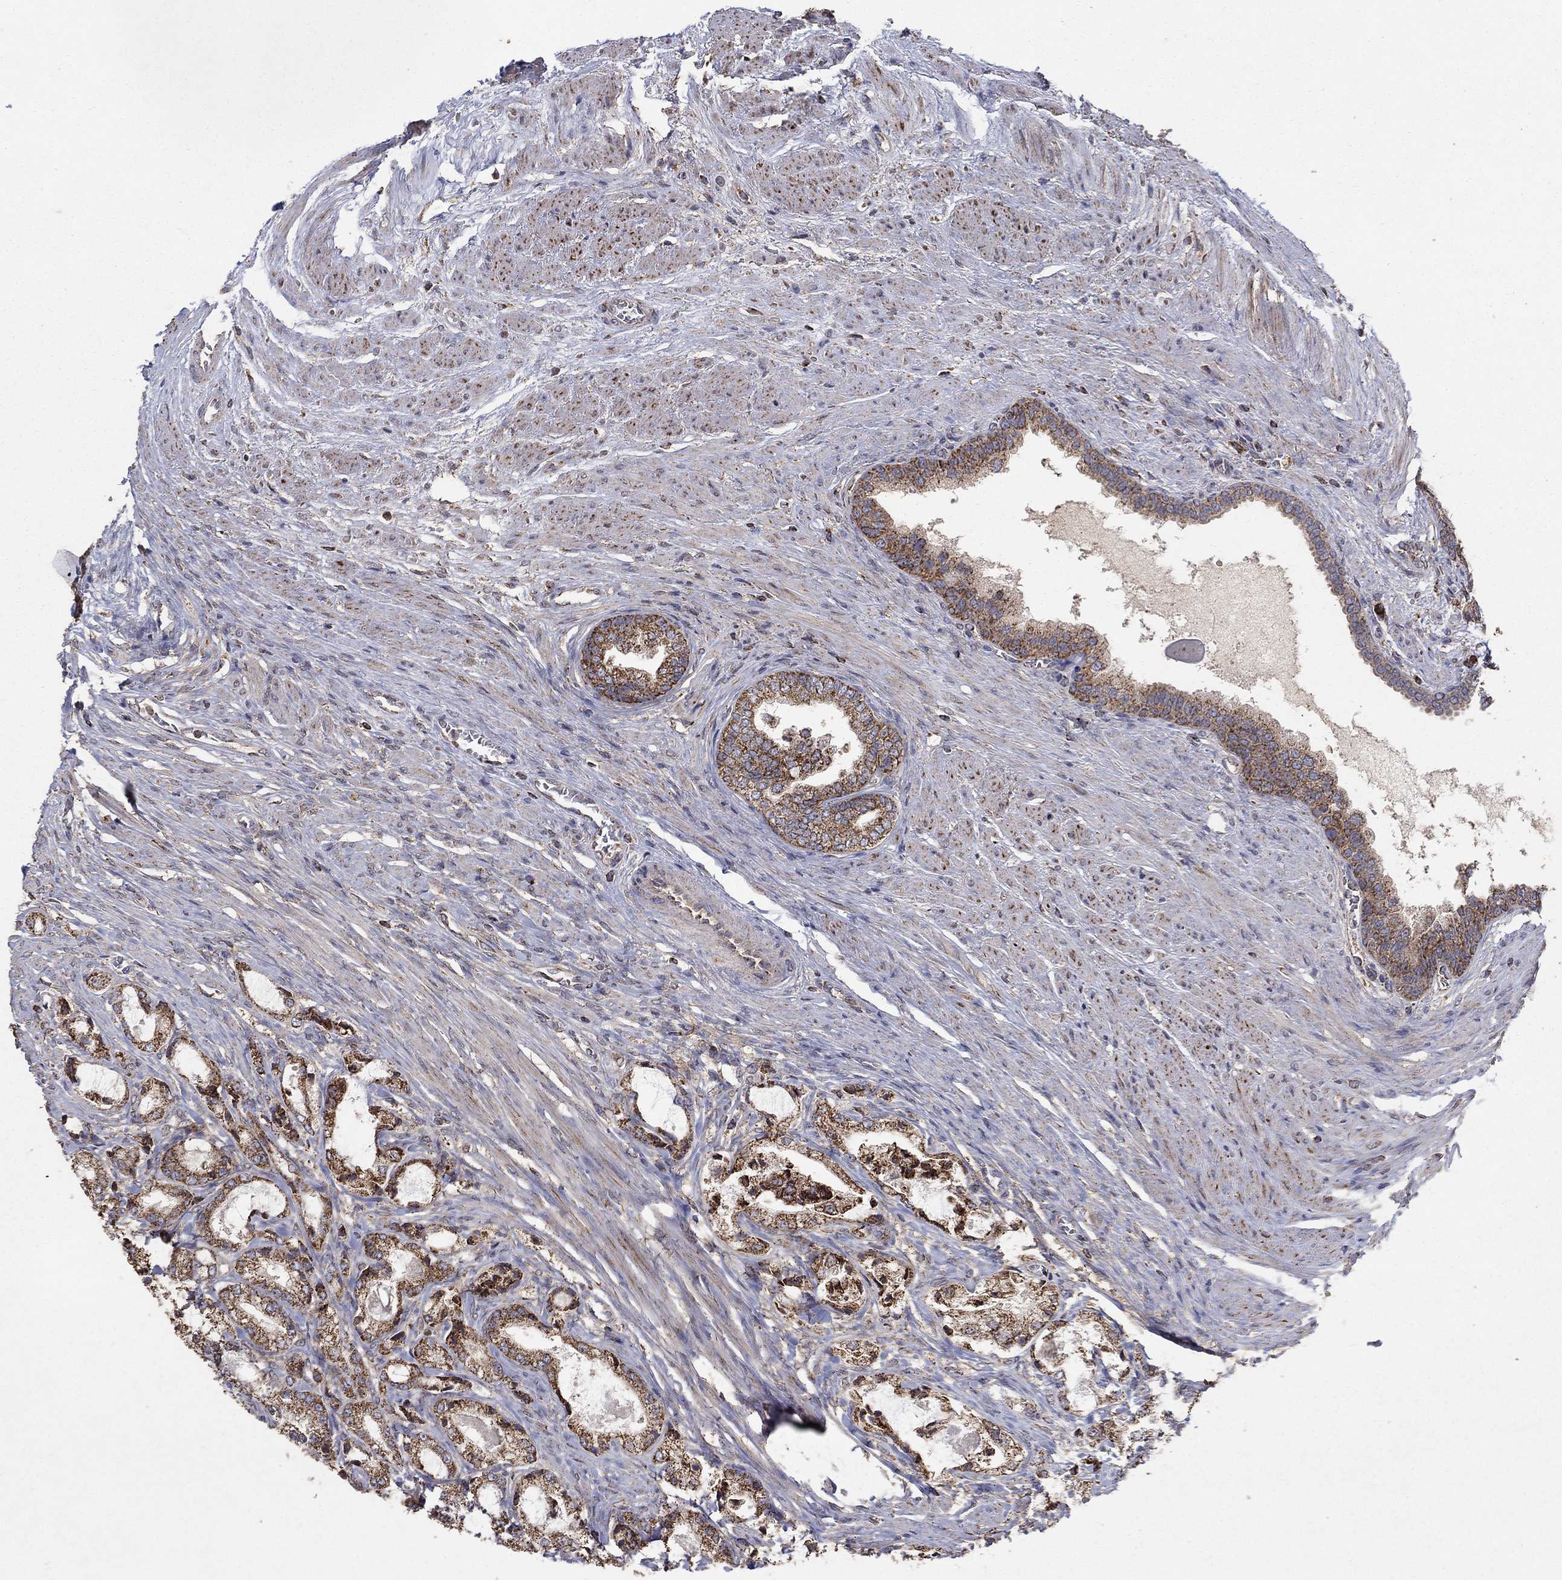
{"staining": {"intensity": "strong", "quantity": ">75%", "location": "cytoplasmic/membranous"}, "tissue": "prostate cancer", "cell_type": "Tumor cells", "image_type": "cancer", "snomed": [{"axis": "morphology", "description": "Adenocarcinoma, NOS"}, {"axis": "topography", "description": "Prostate and seminal vesicle, NOS"}, {"axis": "topography", "description": "Prostate"}], "caption": "Immunohistochemistry (DAB (3,3'-diaminobenzidine)) staining of prostate cancer (adenocarcinoma) shows strong cytoplasmic/membranous protein expression in about >75% of tumor cells. (IHC, brightfield microscopy, high magnification).", "gene": "GPSM1", "patient": {"sex": "male", "age": 62}}